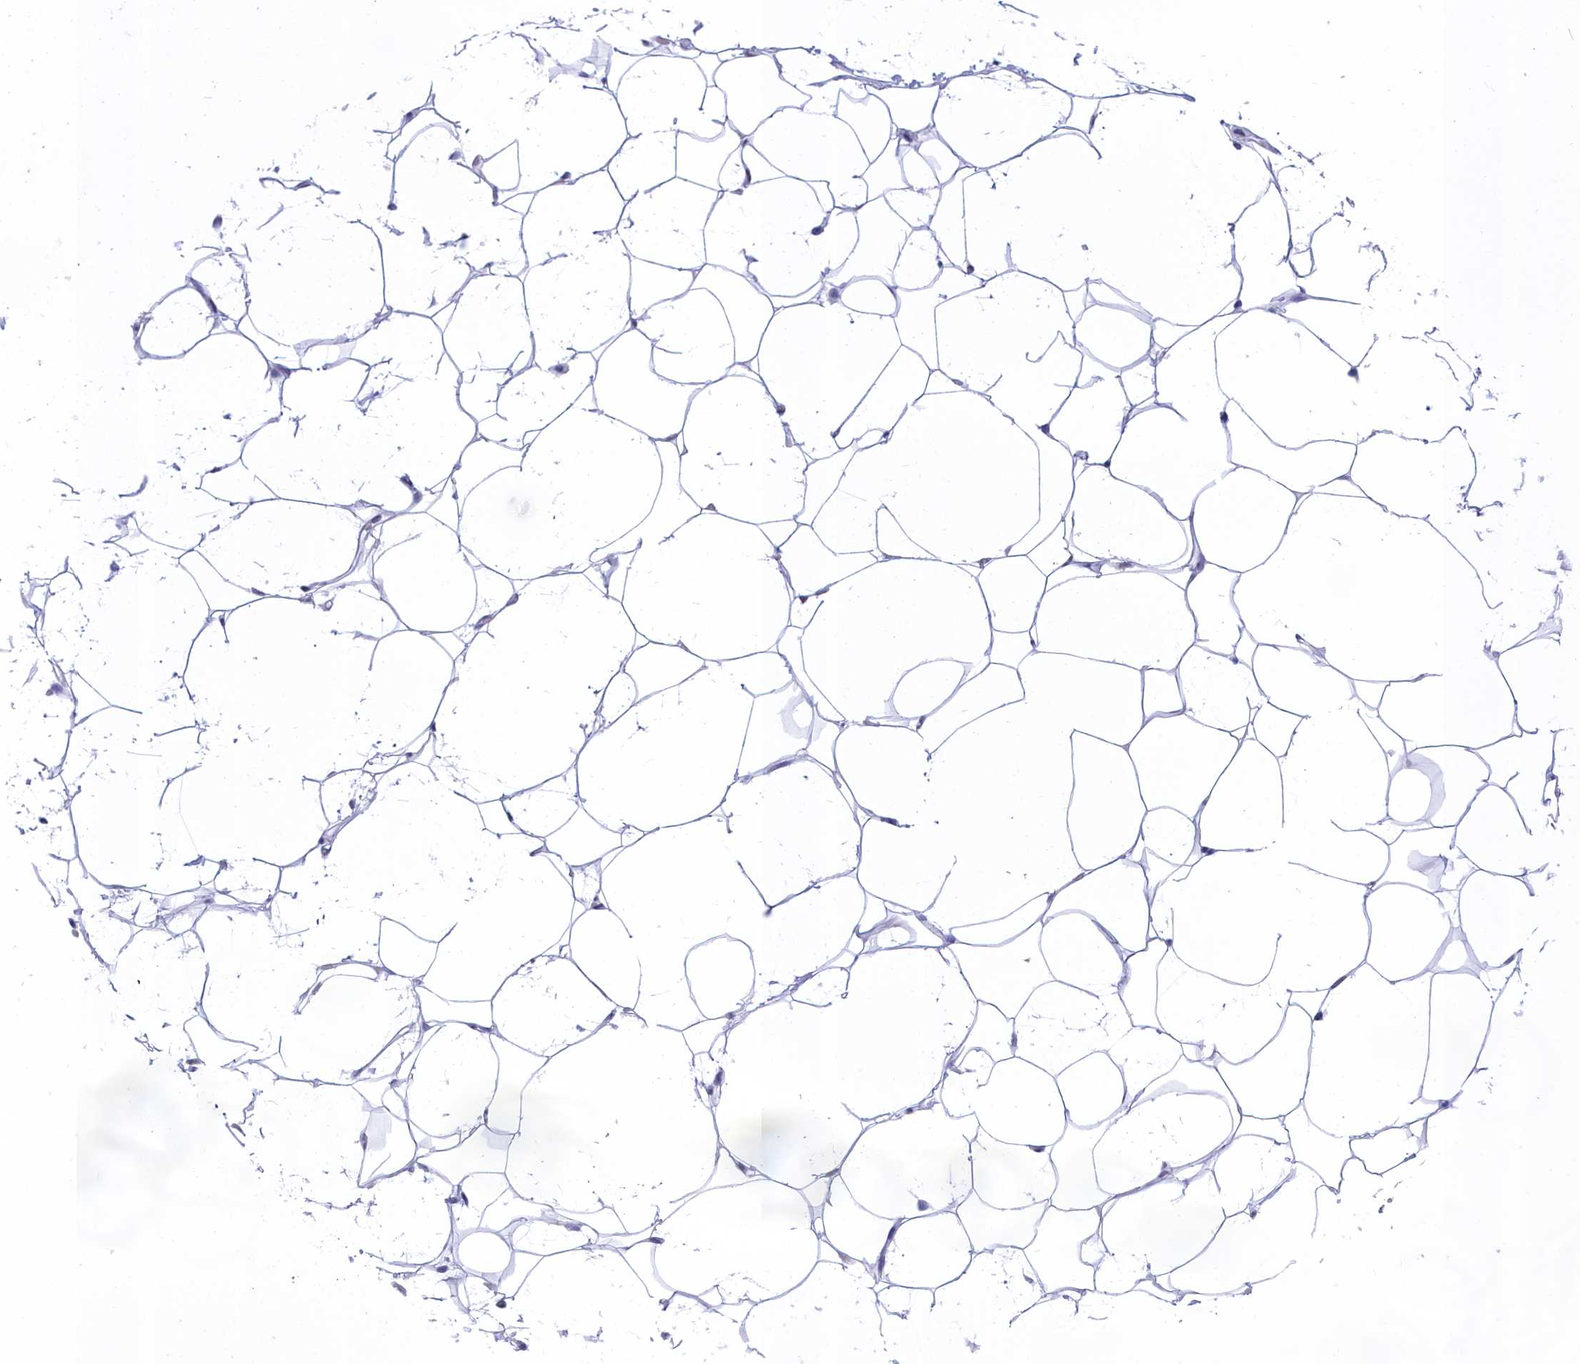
{"staining": {"intensity": "weak", "quantity": "<25%", "location": "nuclear"}, "tissue": "adipose tissue", "cell_type": "Adipocytes", "image_type": "normal", "snomed": [{"axis": "morphology", "description": "Normal tissue, NOS"}, {"axis": "topography", "description": "Breast"}], "caption": "There is no significant positivity in adipocytes of adipose tissue.", "gene": "CDC26", "patient": {"sex": "female", "age": 26}}